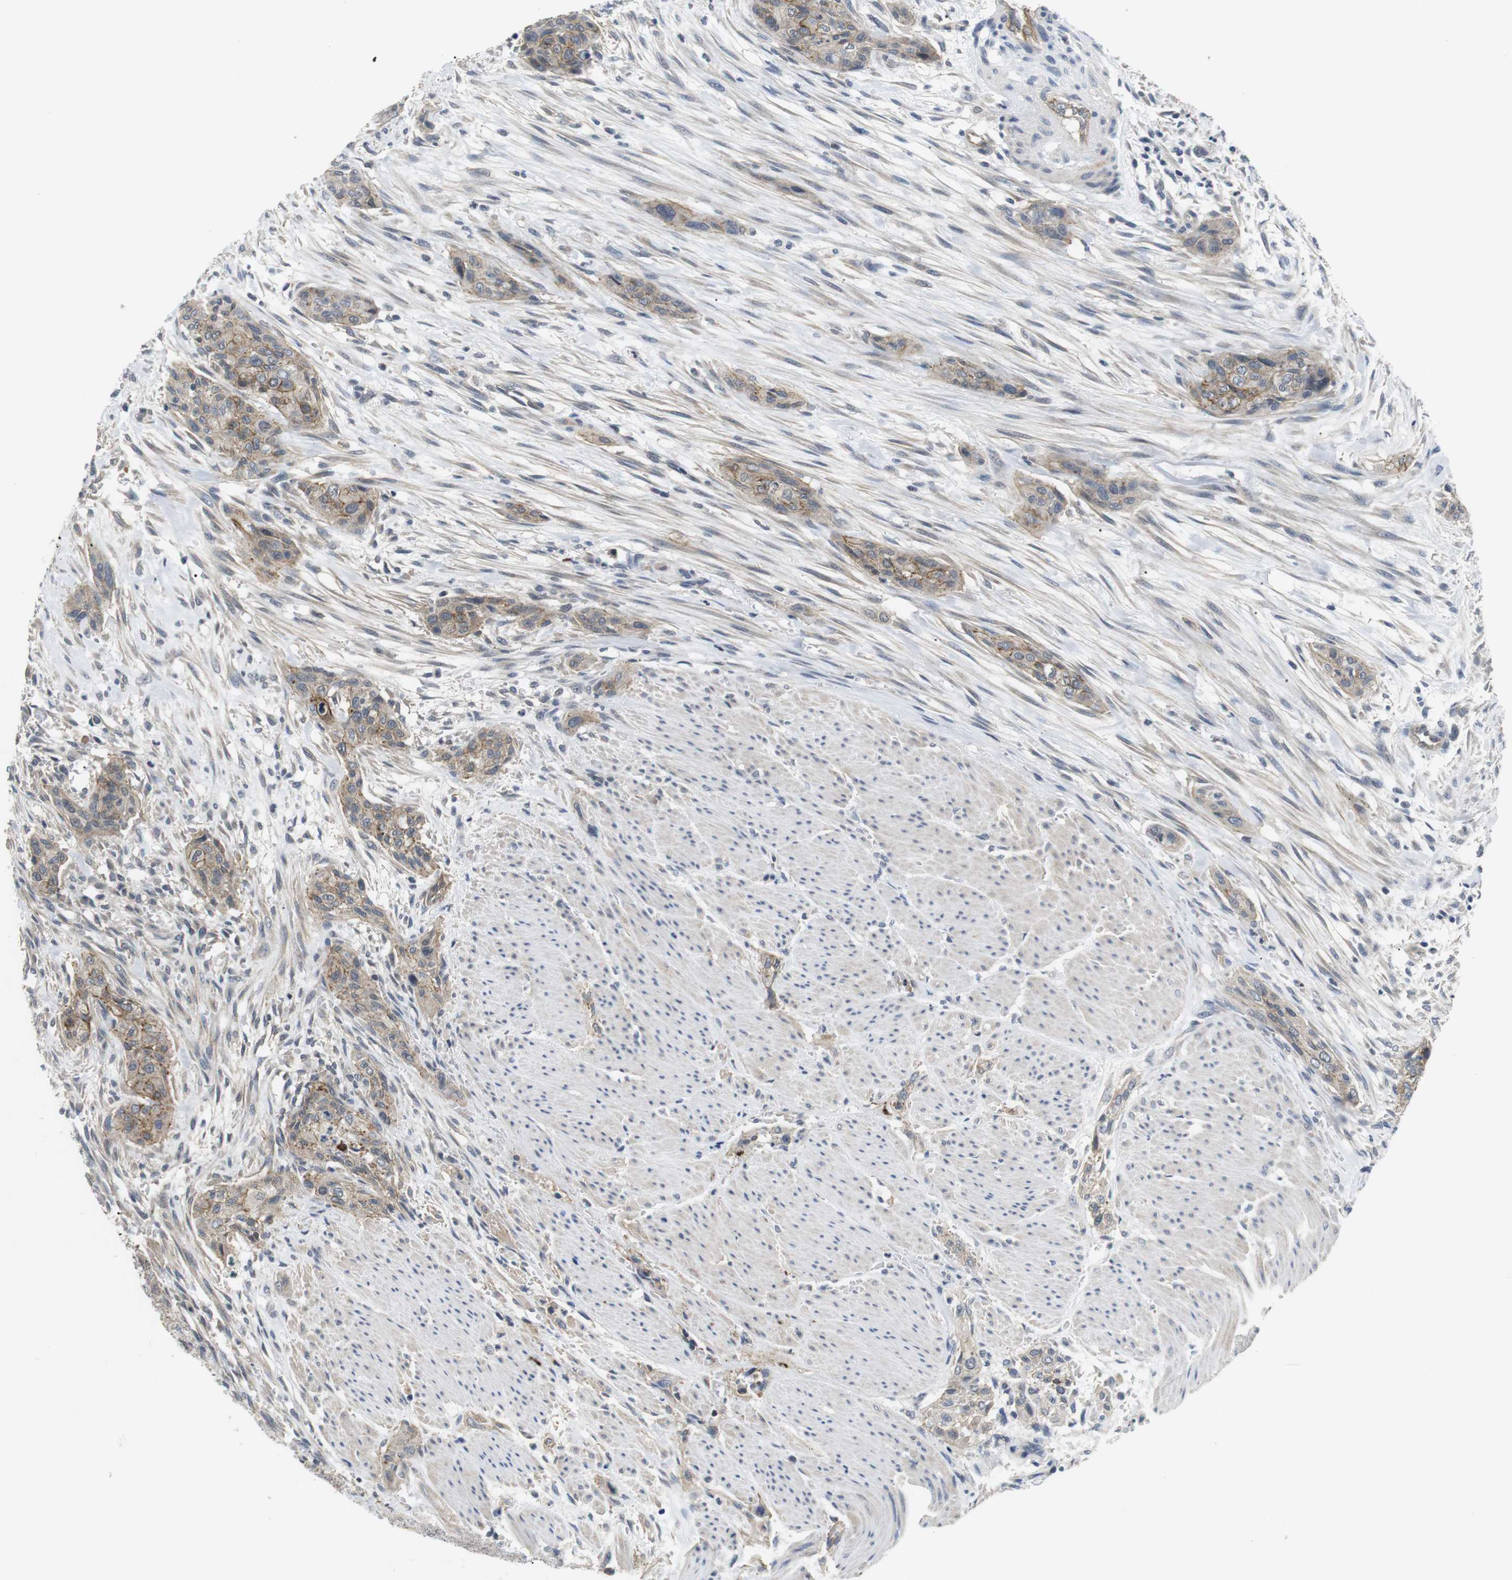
{"staining": {"intensity": "weak", "quantity": ">75%", "location": "cytoplasmic/membranous"}, "tissue": "urothelial cancer", "cell_type": "Tumor cells", "image_type": "cancer", "snomed": [{"axis": "morphology", "description": "Urothelial carcinoma, High grade"}, {"axis": "topography", "description": "Urinary bladder"}], "caption": "Immunohistochemistry (IHC) of urothelial carcinoma (high-grade) shows low levels of weak cytoplasmic/membranous staining in about >75% of tumor cells. (Stains: DAB (3,3'-diaminobenzidine) in brown, nuclei in blue, Microscopy: brightfield microscopy at high magnification).", "gene": "NECTIN1", "patient": {"sex": "male", "age": 35}}